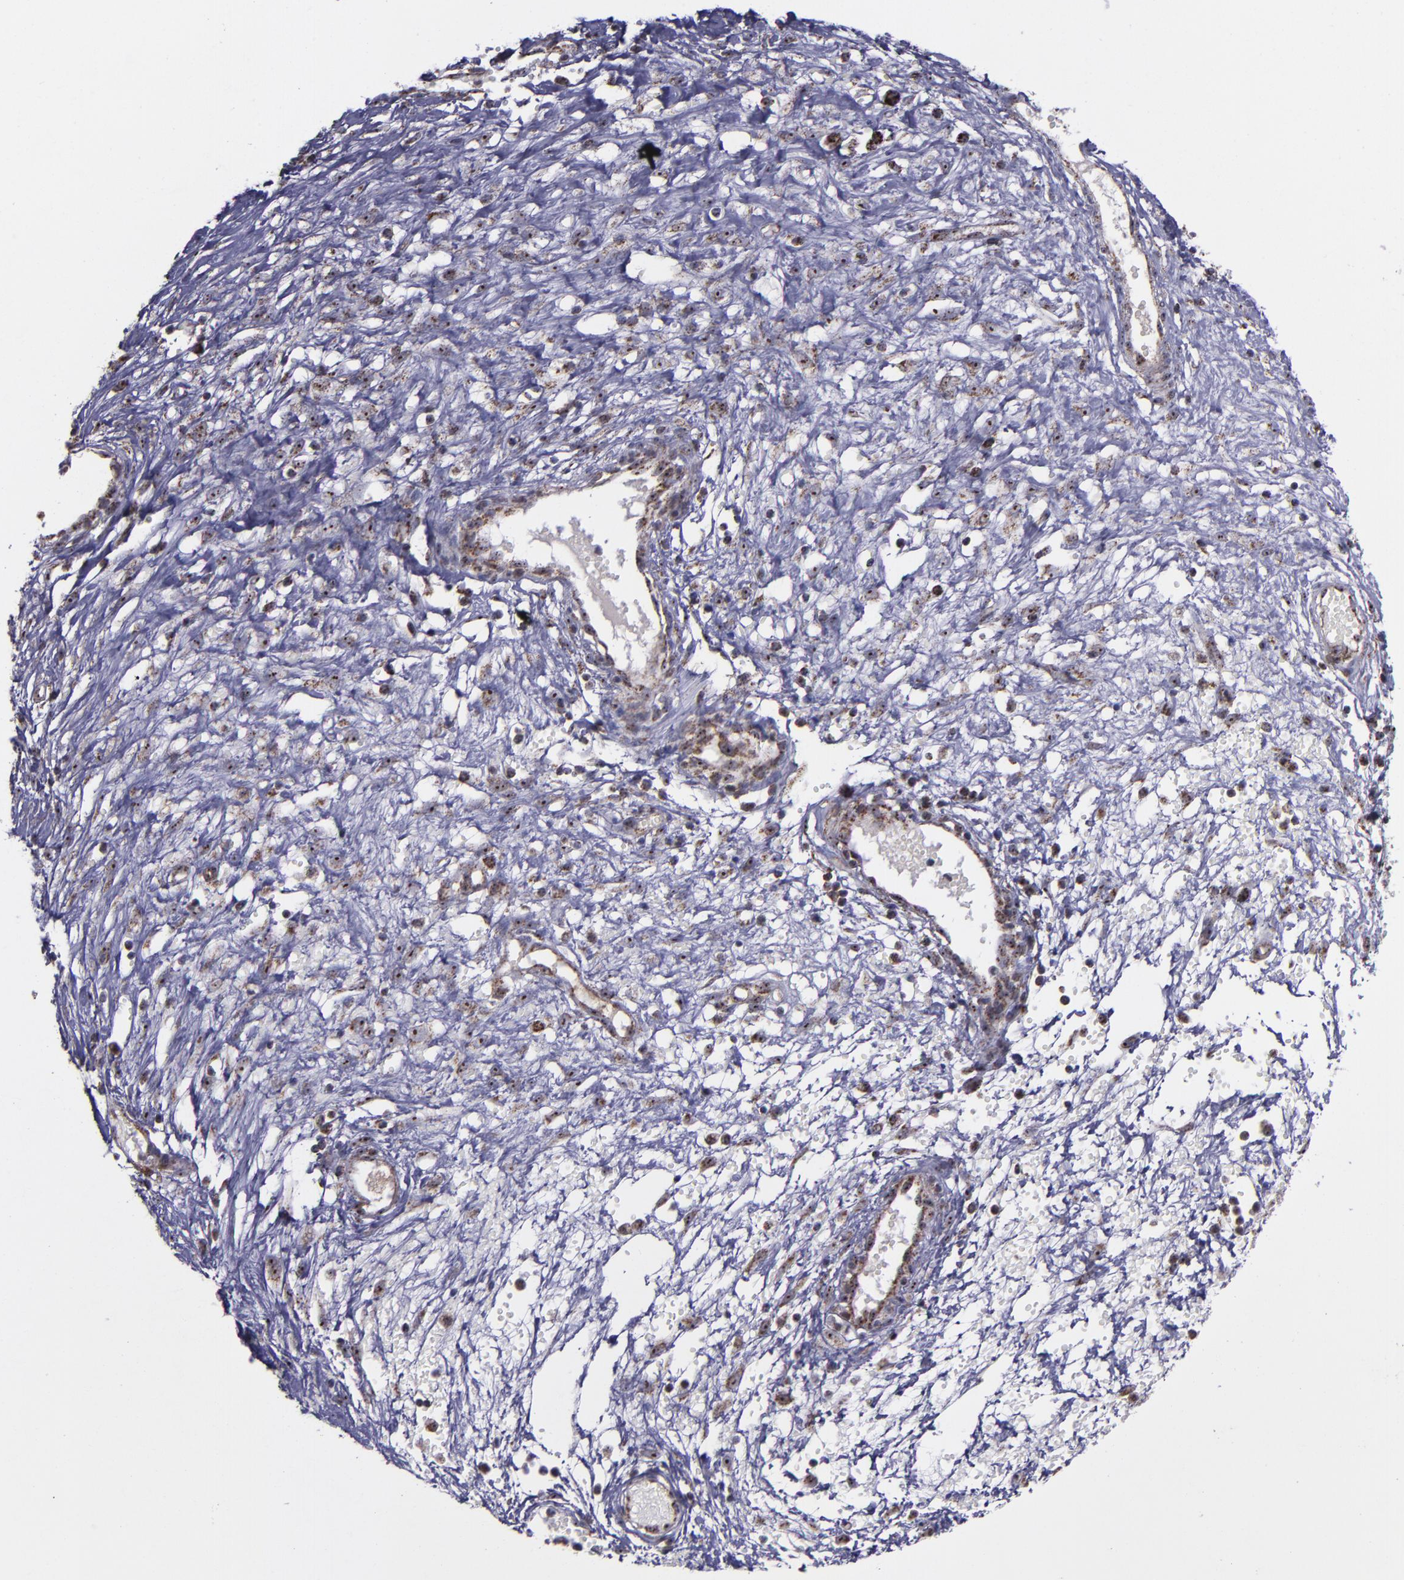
{"staining": {"intensity": "moderate", "quantity": ">75%", "location": "cytoplasmic/membranous,nuclear"}, "tissue": "ovarian cancer", "cell_type": "Tumor cells", "image_type": "cancer", "snomed": [{"axis": "morphology", "description": "Carcinoma, endometroid"}, {"axis": "topography", "description": "Ovary"}], "caption": "Ovarian cancer (endometroid carcinoma) tissue reveals moderate cytoplasmic/membranous and nuclear staining in about >75% of tumor cells, visualized by immunohistochemistry.", "gene": "LONP1", "patient": {"sex": "female", "age": 42}}